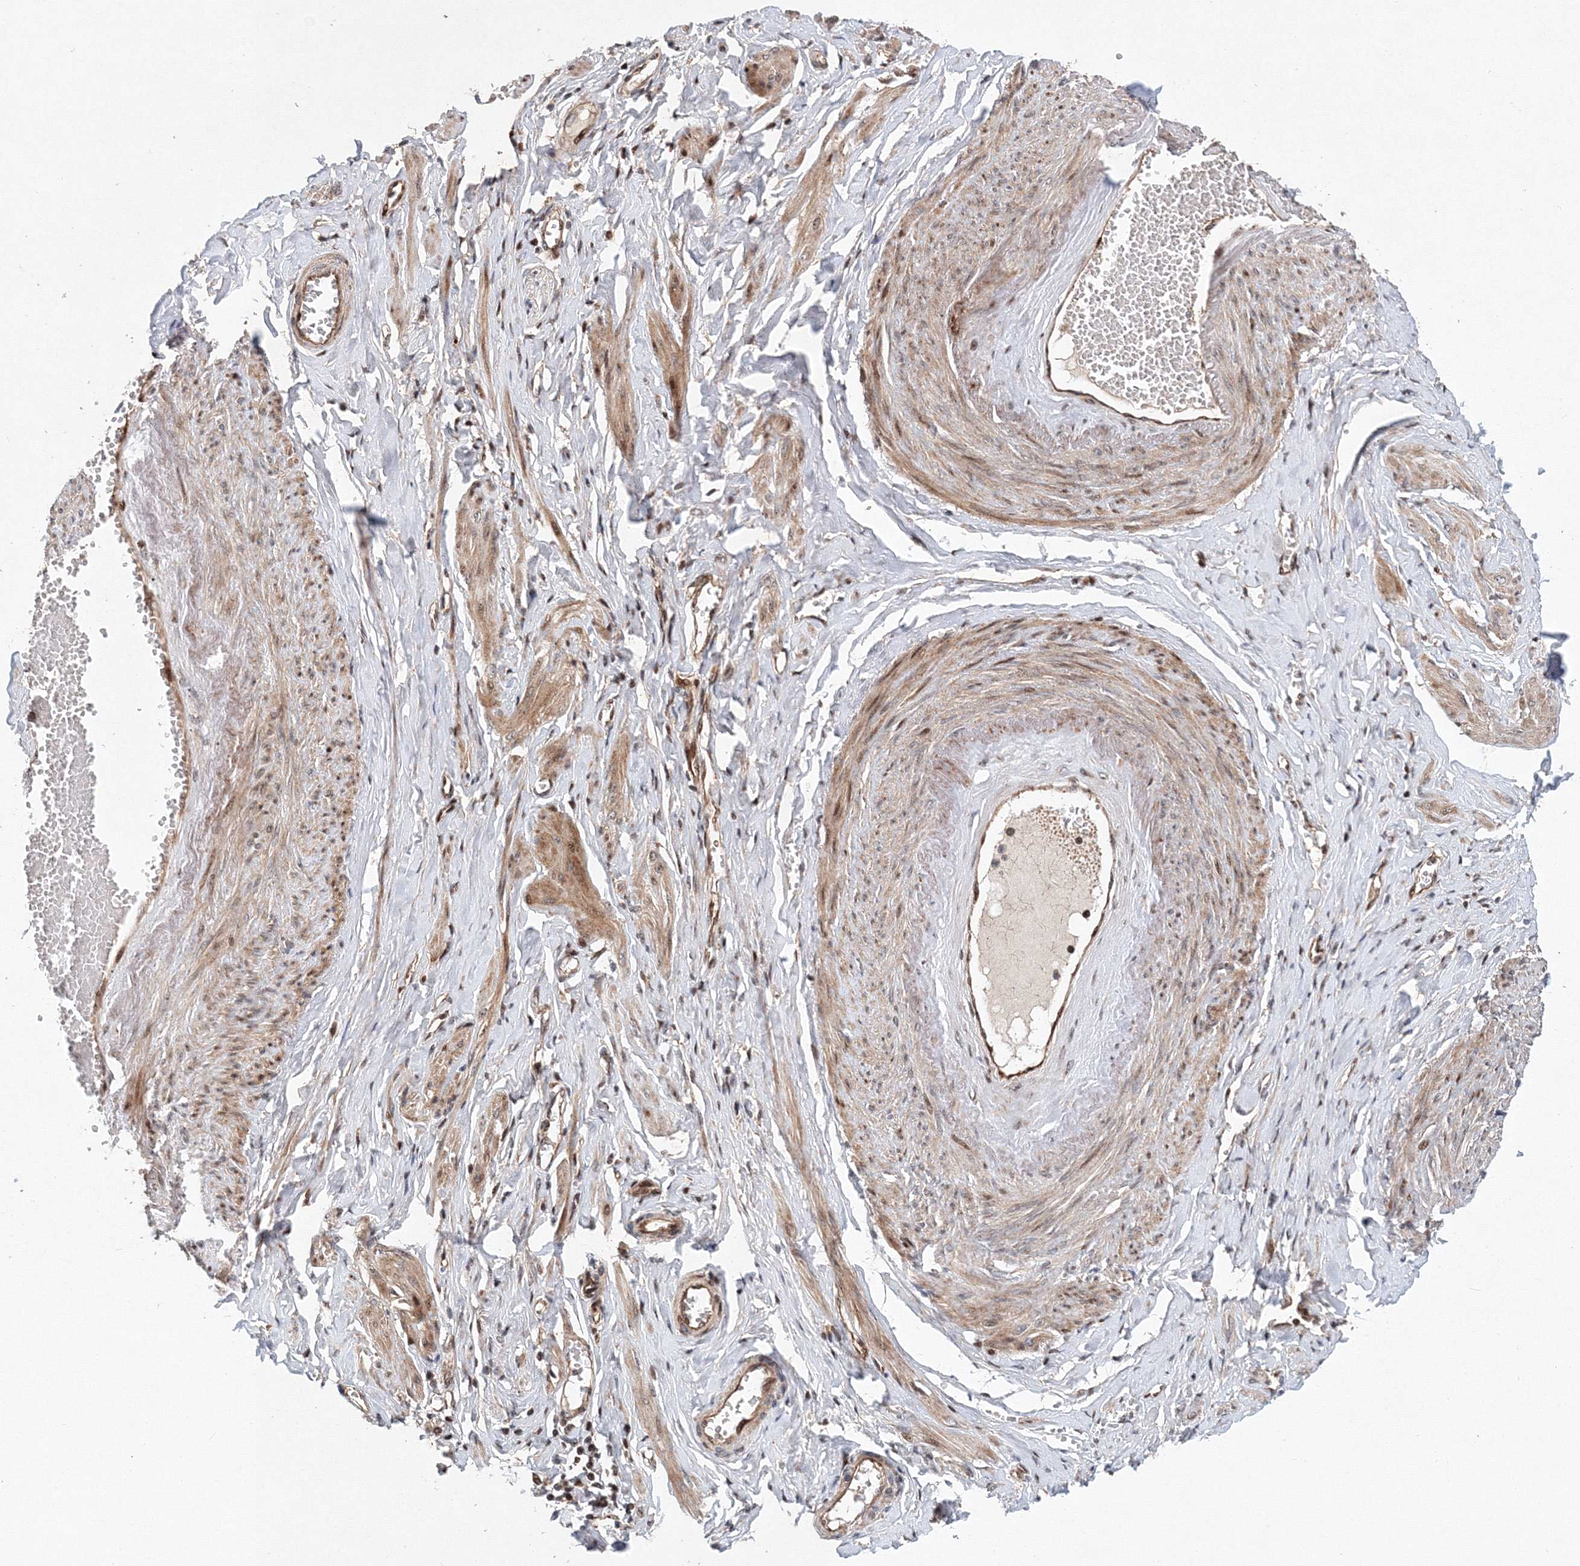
{"staining": {"intensity": "moderate", "quantity": ">75%", "location": "cytoplasmic/membranous"}, "tissue": "adipose tissue", "cell_type": "Adipocytes", "image_type": "normal", "snomed": [{"axis": "morphology", "description": "Normal tissue, NOS"}, {"axis": "topography", "description": "Vascular tissue"}, {"axis": "topography", "description": "Fallopian tube"}, {"axis": "topography", "description": "Ovary"}], "caption": "Protein staining exhibits moderate cytoplasmic/membranous staining in about >75% of adipocytes in benign adipose tissue.", "gene": "ANKAR", "patient": {"sex": "female", "age": 67}}